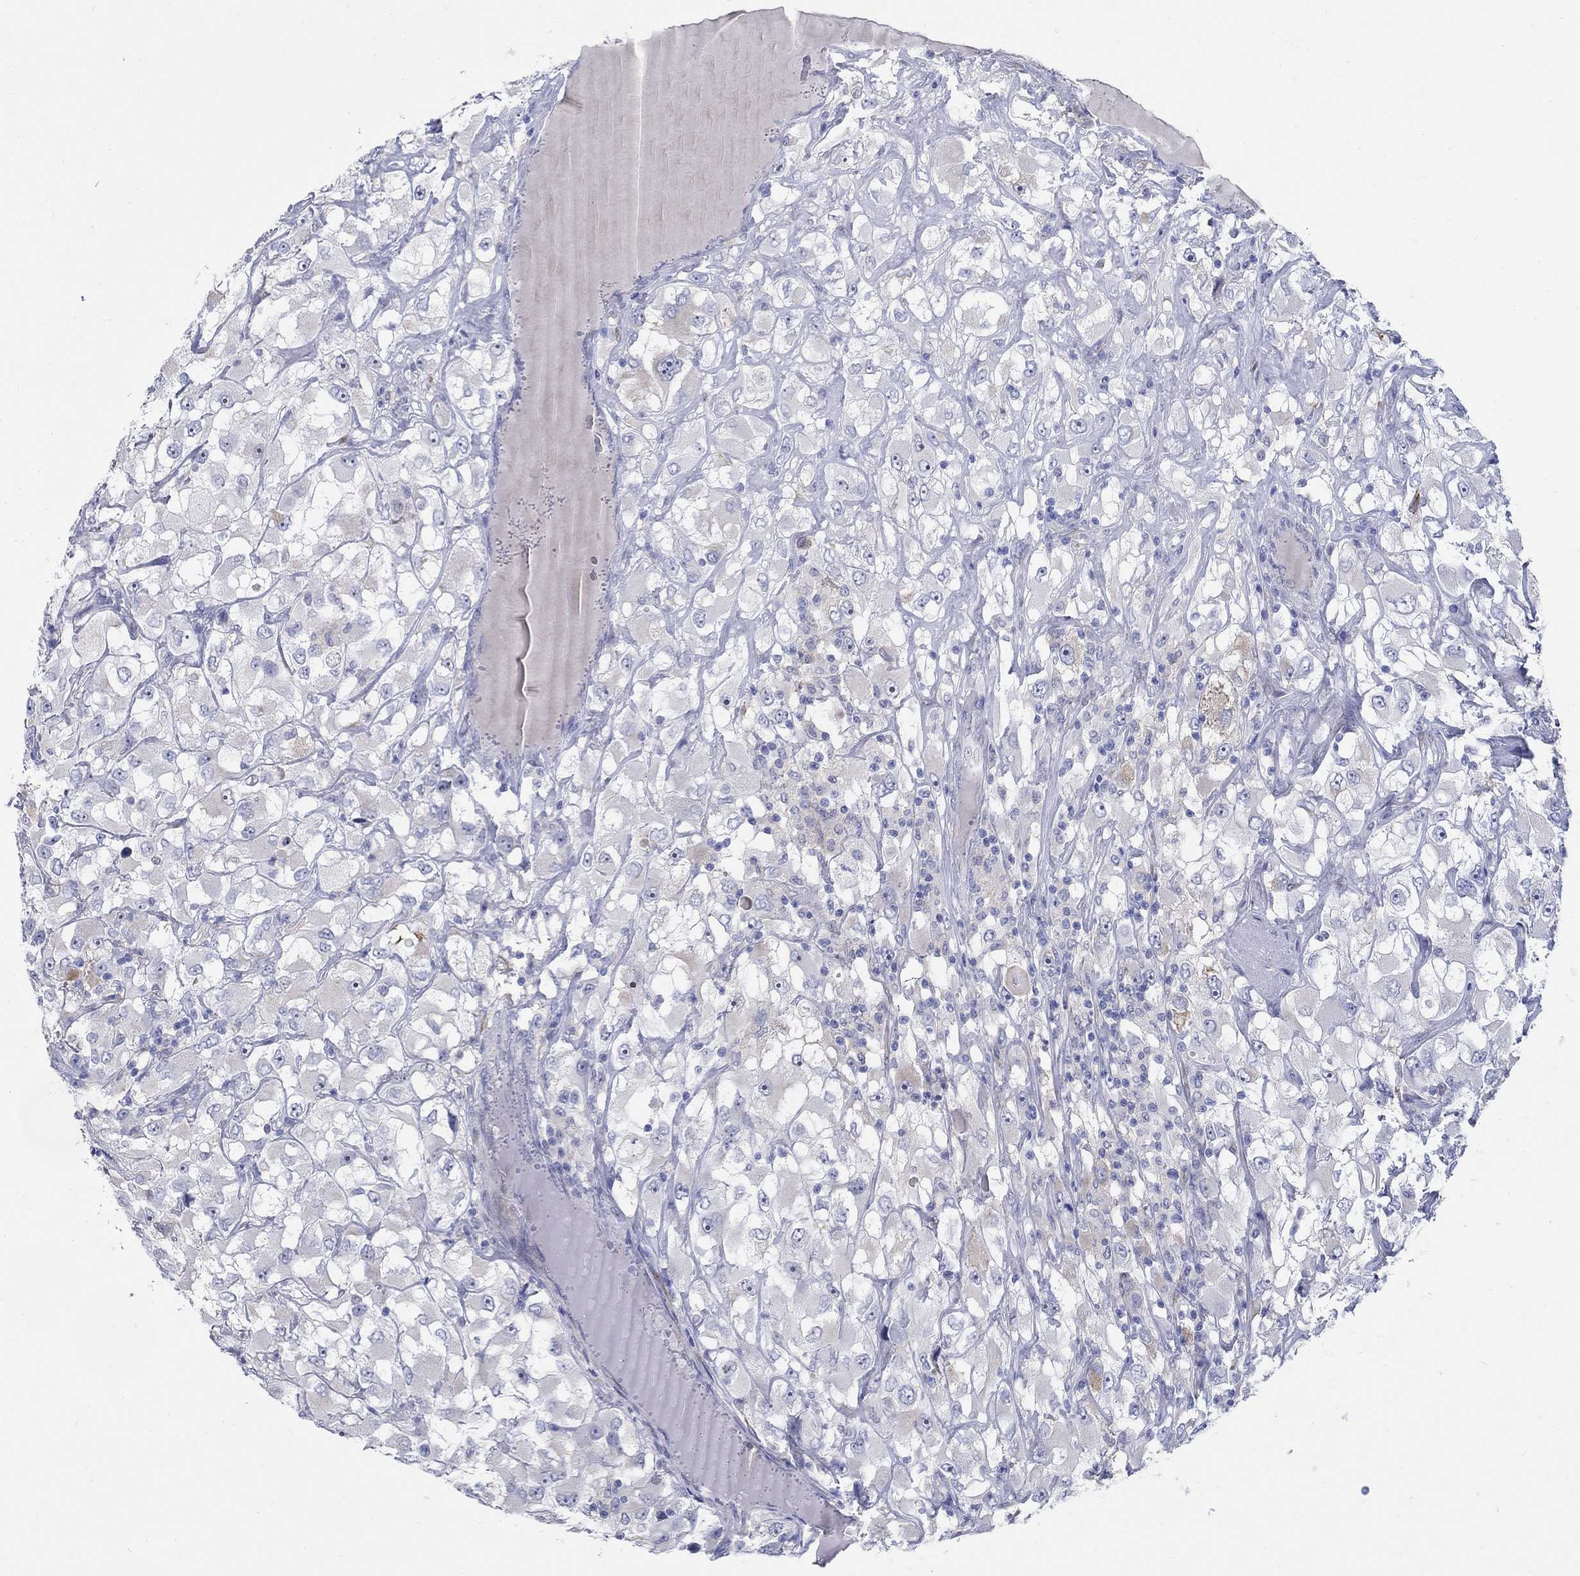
{"staining": {"intensity": "negative", "quantity": "none", "location": "none"}, "tissue": "renal cancer", "cell_type": "Tumor cells", "image_type": "cancer", "snomed": [{"axis": "morphology", "description": "Adenocarcinoma, NOS"}, {"axis": "topography", "description": "Kidney"}], "caption": "The photomicrograph reveals no significant expression in tumor cells of renal adenocarcinoma.", "gene": "REEP2", "patient": {"sex": "female", "age": 52}}